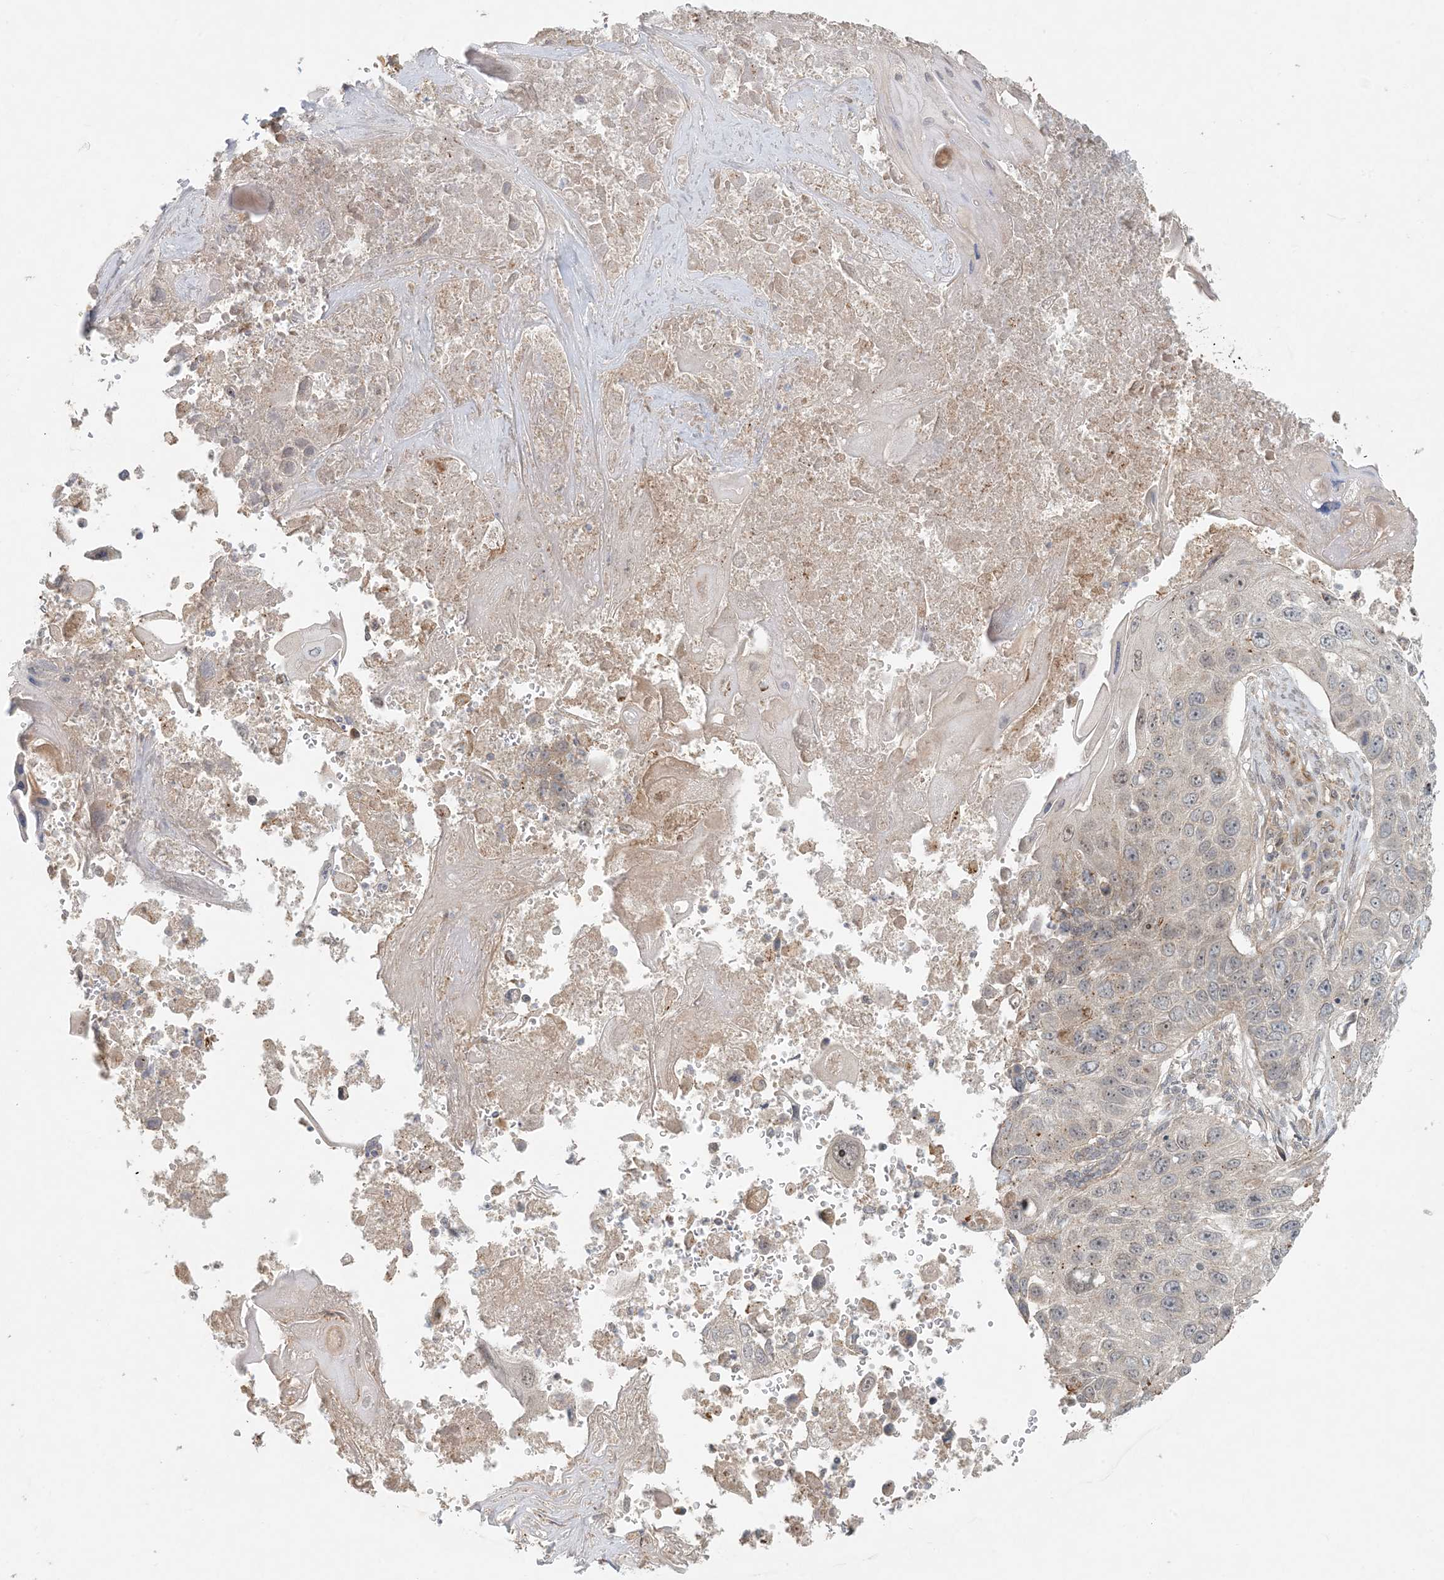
{"staining": {"intensity": "negative", "quantity": "none", "location": "none"}, "tissue": "lung cancer", "cell_type": "Tumor cells", "image_type": "cancer", "snomed": [{"axis": "morphology", "description": "Squamous cell carcinoma, NOS"}, {"axis": "topography", "description": "Lung"}], "caption": "IHC image of human lung squamous cell carcinoma stained for a protein (brown), which displays no staining in tumor cells. Nuclei are stained in blue.", "gene": "OBI1", "patient": {"sex": "male", "age": 61}}